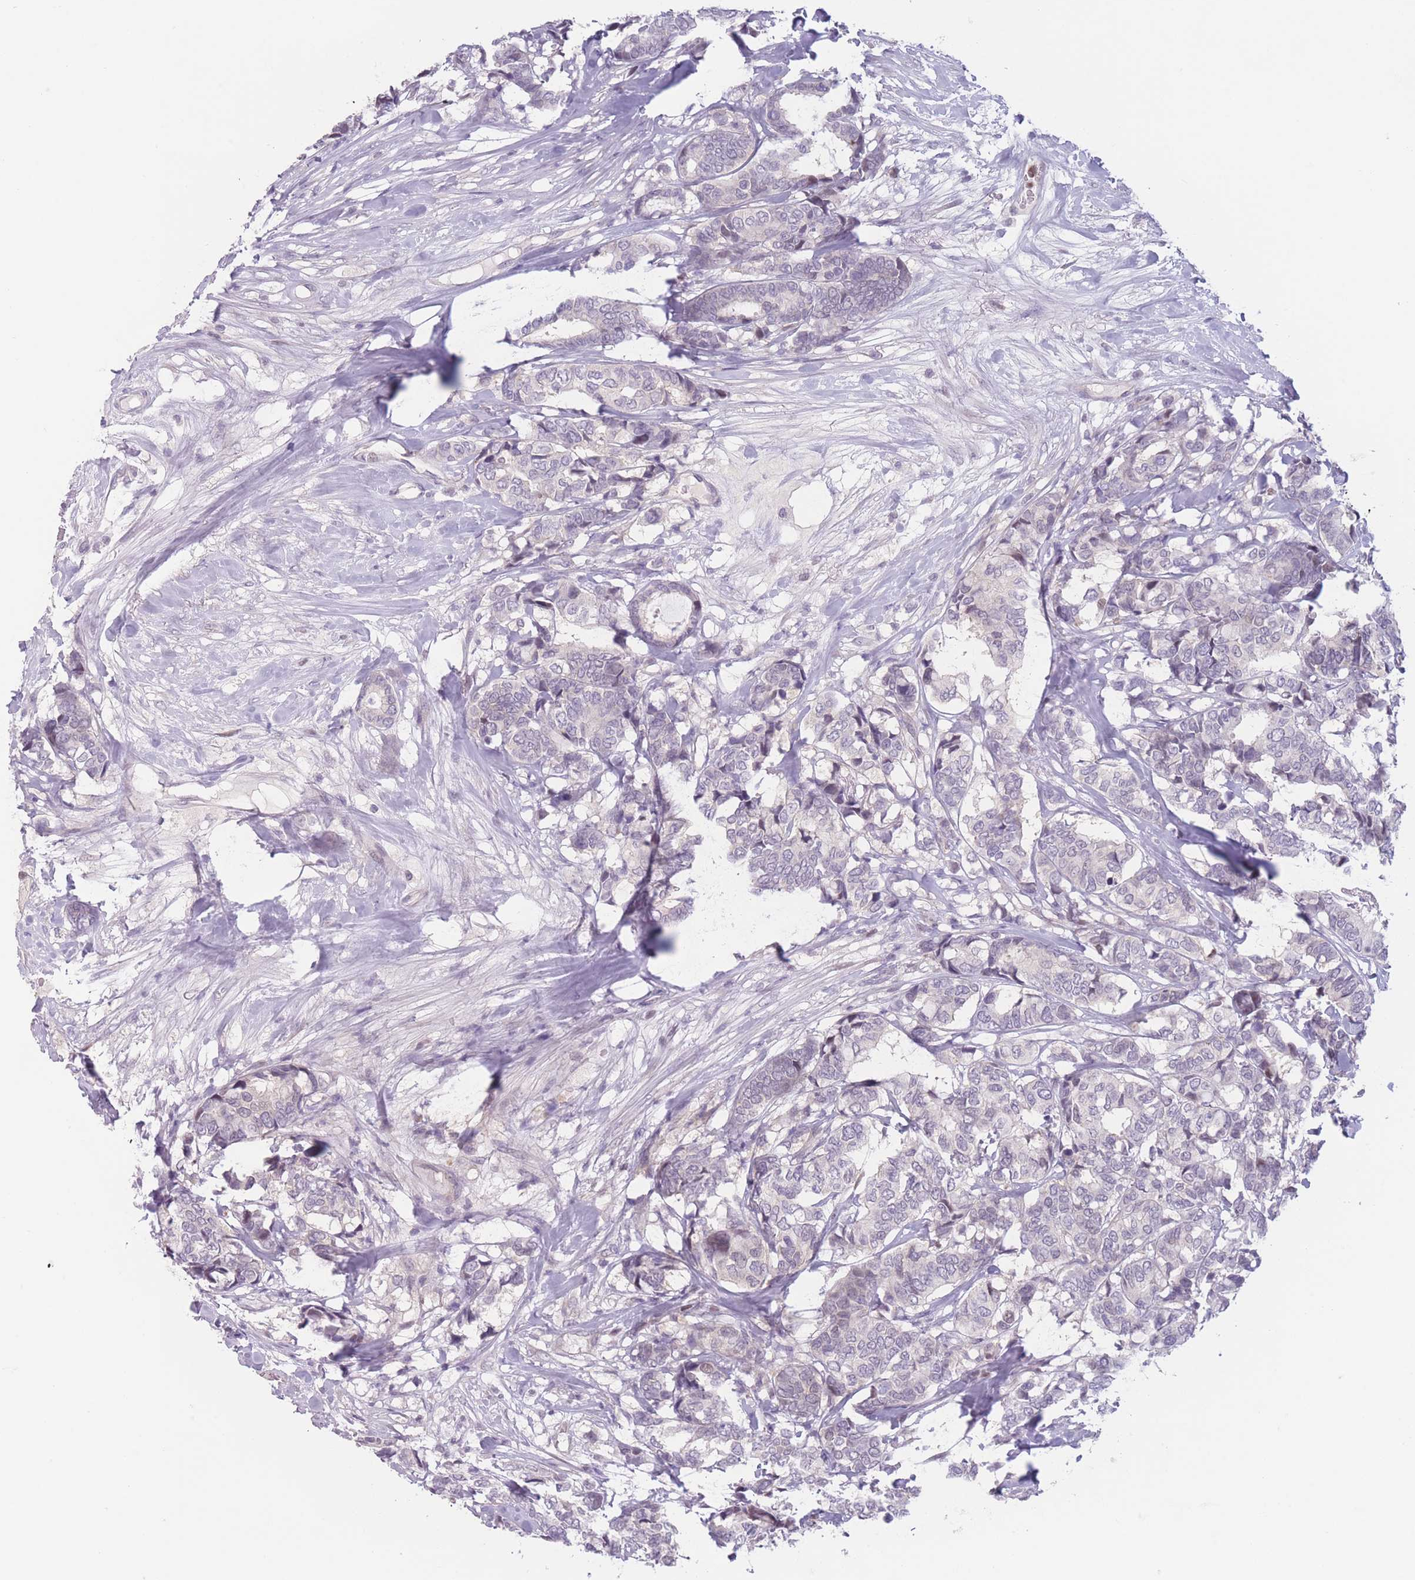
{"staining": {"intensity": "negative", "quantity": "none", "location": "none"}, "tissue": "breast cancer", "cell_type": "Tumor cells", "image_type": "cancer", "snomed": [{"axis": "morphology", "description": "Duct carcinoma"}, {"axis": "topography", "description": "Breast"}], "caption": "Tumor cells are negative for protein expression in human breast infiltrating ductal carcinoma.", "gene": "ZNF439", "patient": {"sex": "female", "age": 87}}